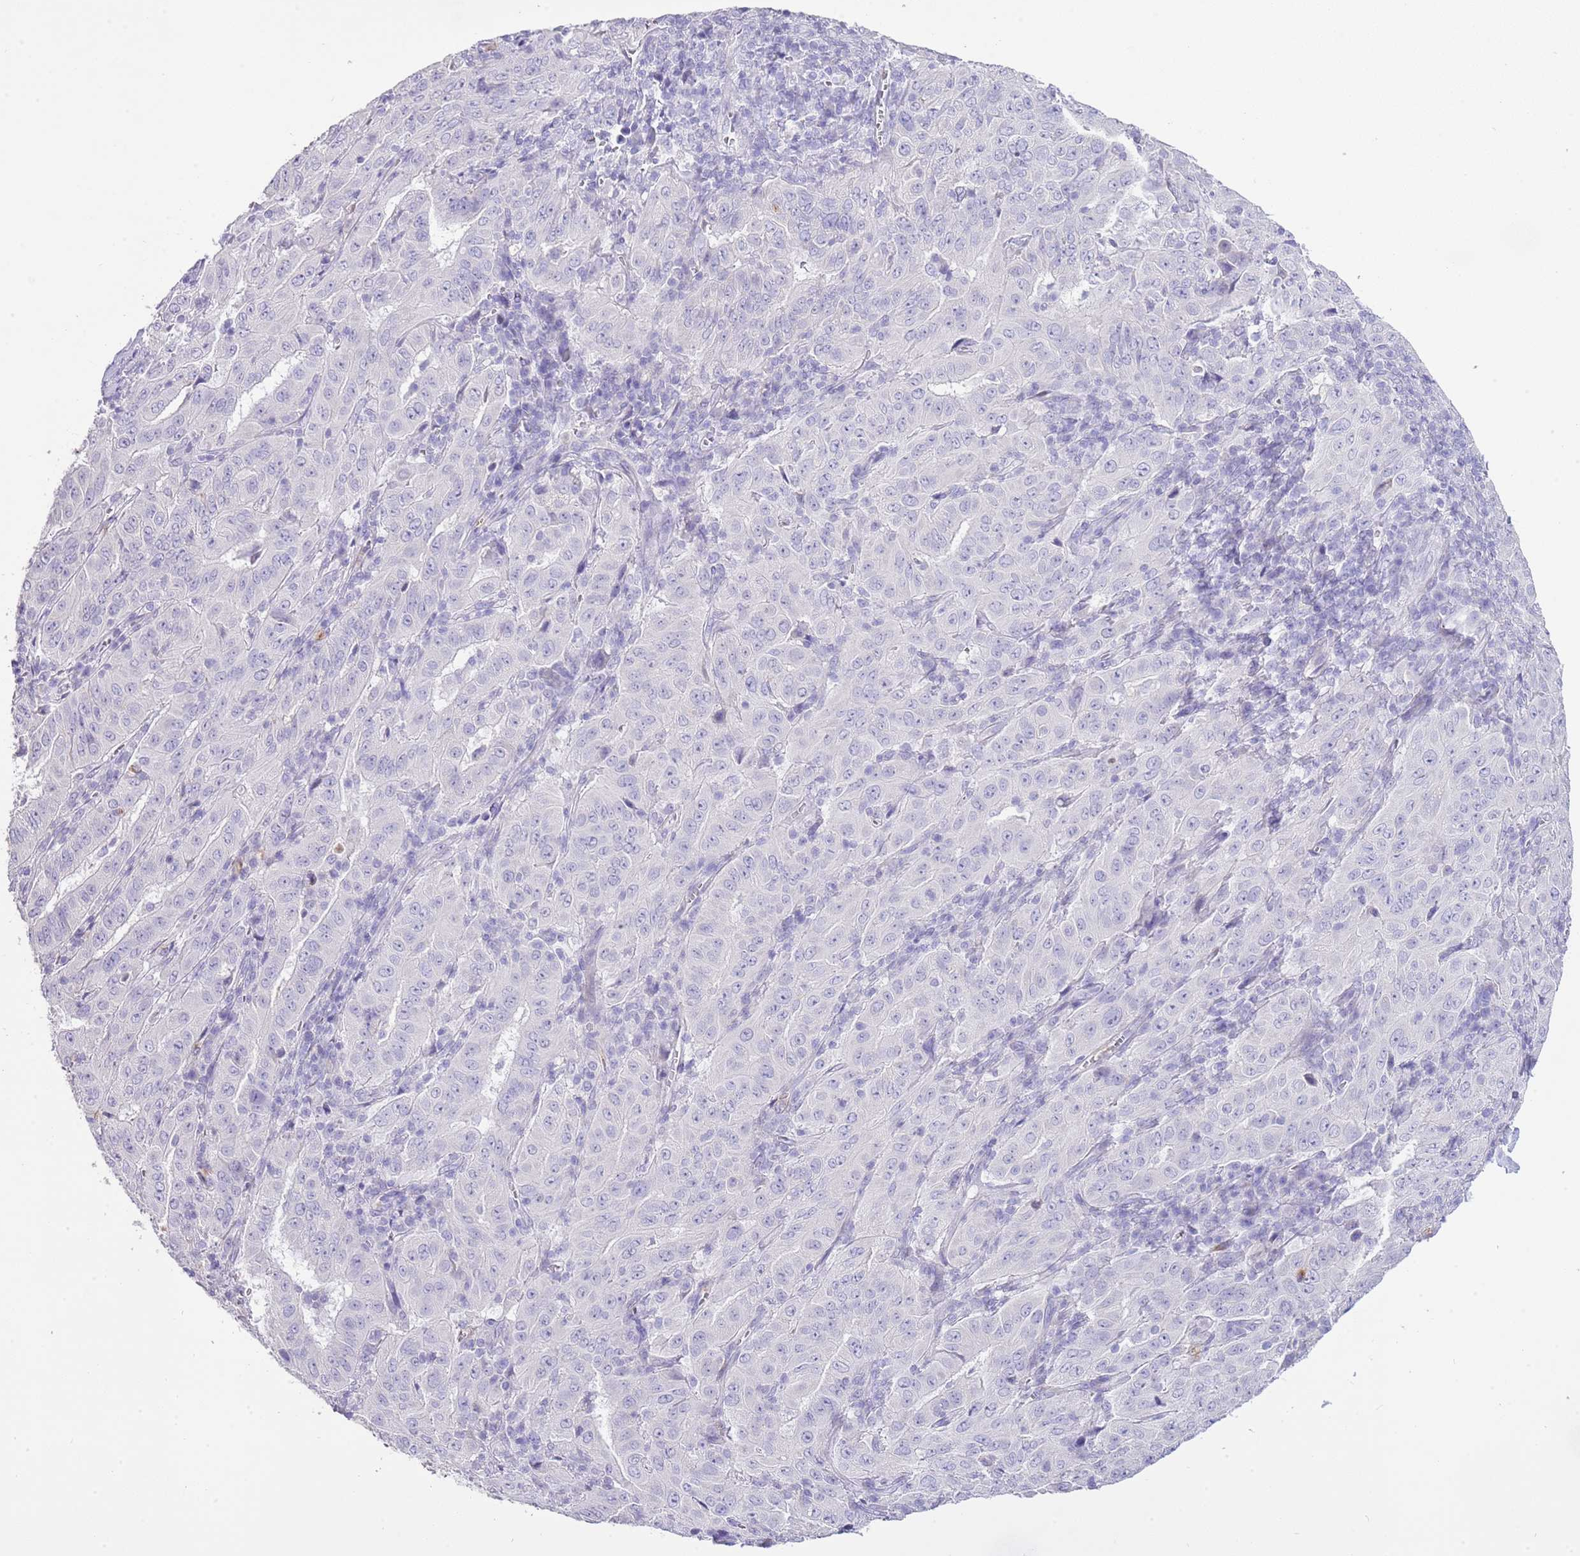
{"staining": {"intensity": "negative", "quantity": "none", "location": "none"}, "tissue": "pancreatic cancer", "cell_type": "Tumor cells", "image_type": "cancer", "snomed": [{"axis": "morphology", "description": "Adenocarcinoma, NOS"}, {"axis": "topography", "description": "Pancreas"}], "caption": "The histopathology image exhibits no staining of tumor cells in adenocarcinoma (pancreatic).", "gene": "OR2Z1", "patient": {"sex": "male", "age": 63}}